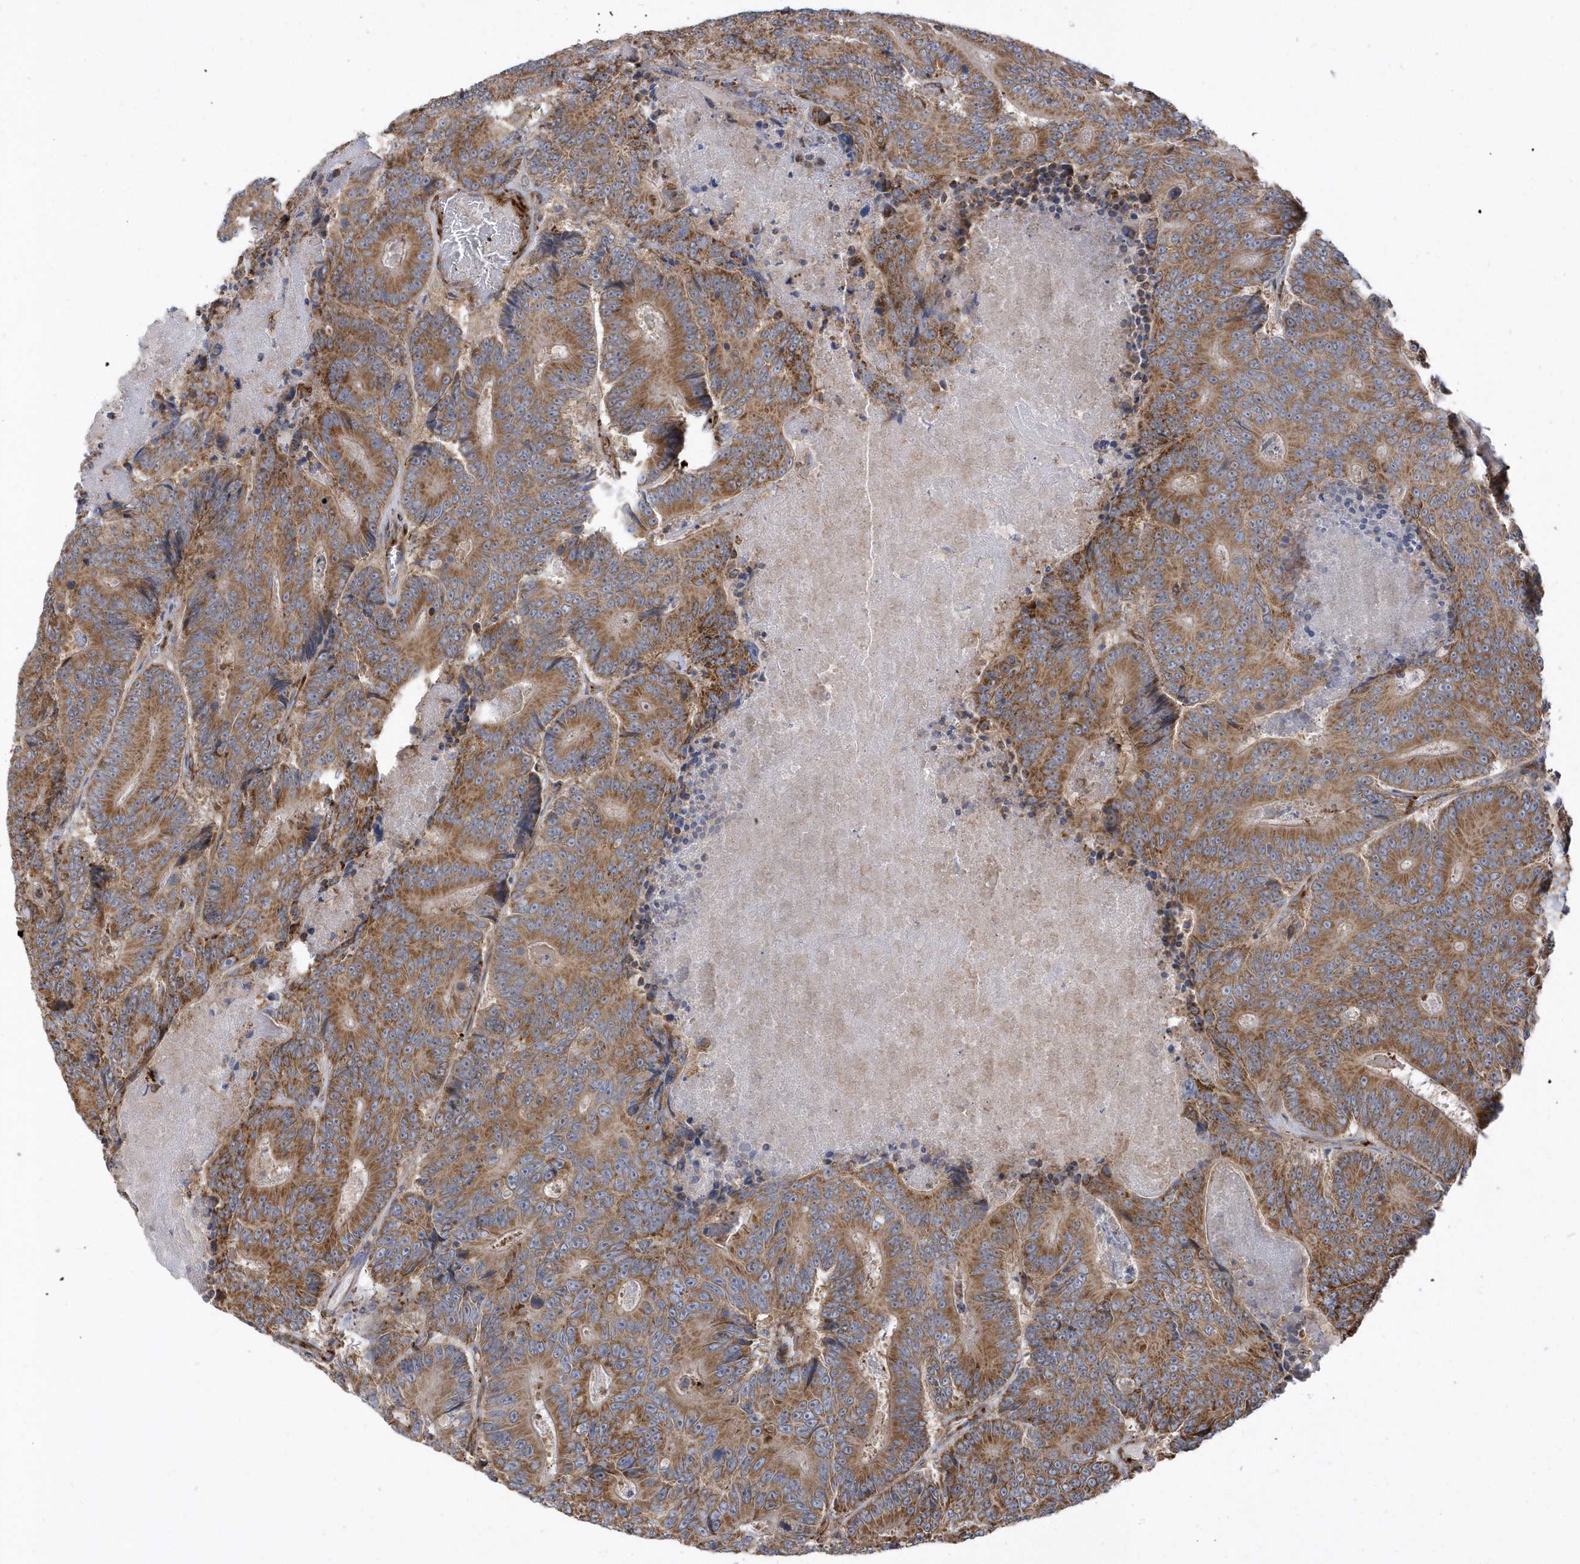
{"staining": {"intensity": "moderate", "quantity": ">75%", "location": "cytoplasmic/membranous"}, "tissue": "colorectal cancer", "cell_type": "Tumor cells", "image_type": "cancer", "snomed": [{"axis": "morphology", "description": "Adenocarcinoma, NOS"}, {"axis": "topography", "description": "Colon"}], "caption": "Human adenocarcinoma (colorectal) stained with a brown dye shows moderate cytoplasmic/membranous positive positivity in about >75% of tumor cells.", "gene": "HRH4", "patient": {"sex": "male", "age": 83}}